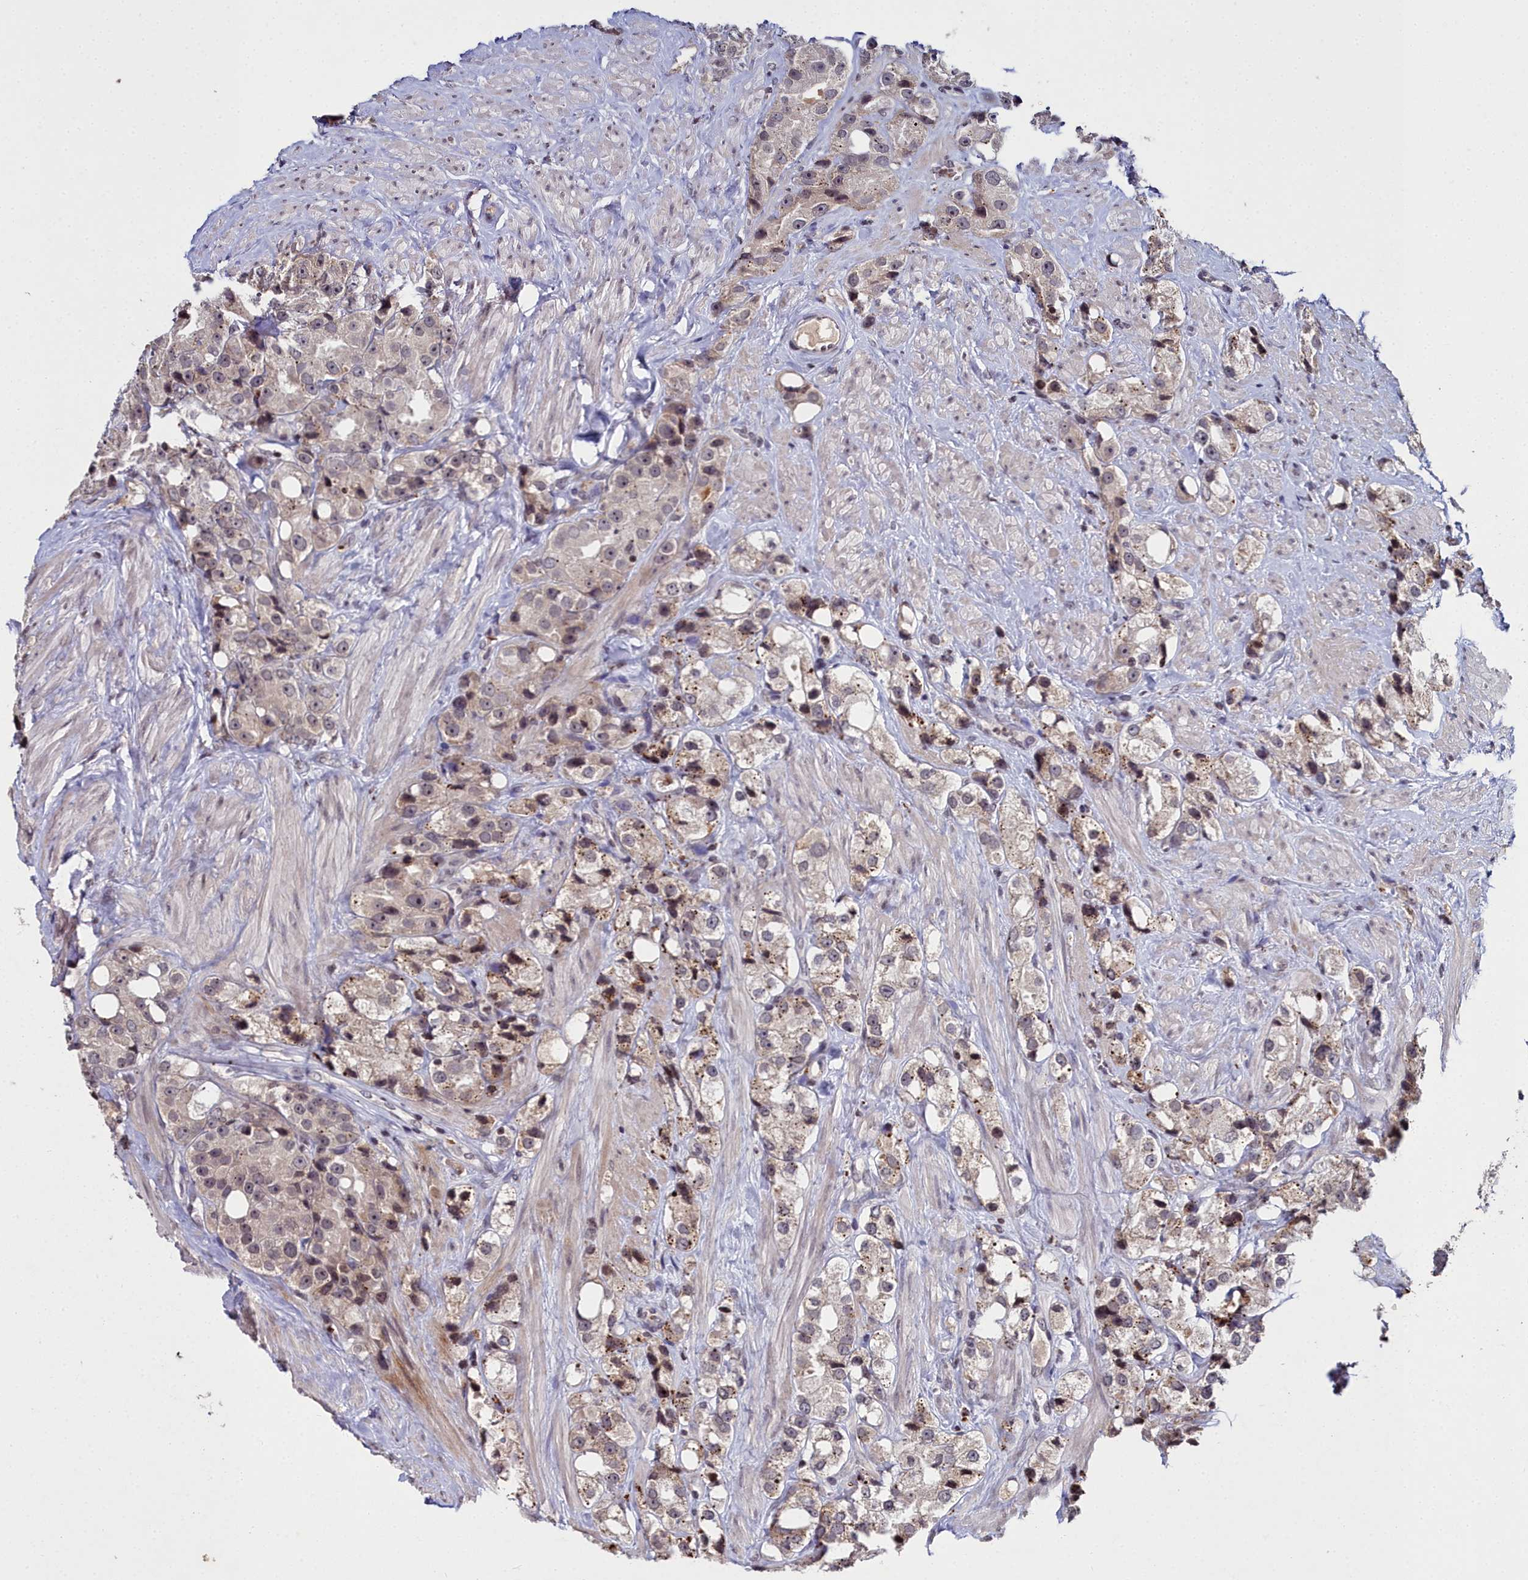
{"staining": {"intensity": "weak", "quantity": ">75%", "location": "cytoplasmic/membranous"}, "tissue": "prostate cancer", "cell_type": "Tumor cells", "image_type": "cancer", "snomed": [{"axis": "morphology", "description": "Adenocarcinoma, NOS"}, {"axis": "topography", "description": "Prostate"}], "caption": "Human prostate adenocarcinoma stained with a protein marker displays weak staining in tumor cells.", "gene": "FZD4", "patient": {"sex": "male", "age": 79}}